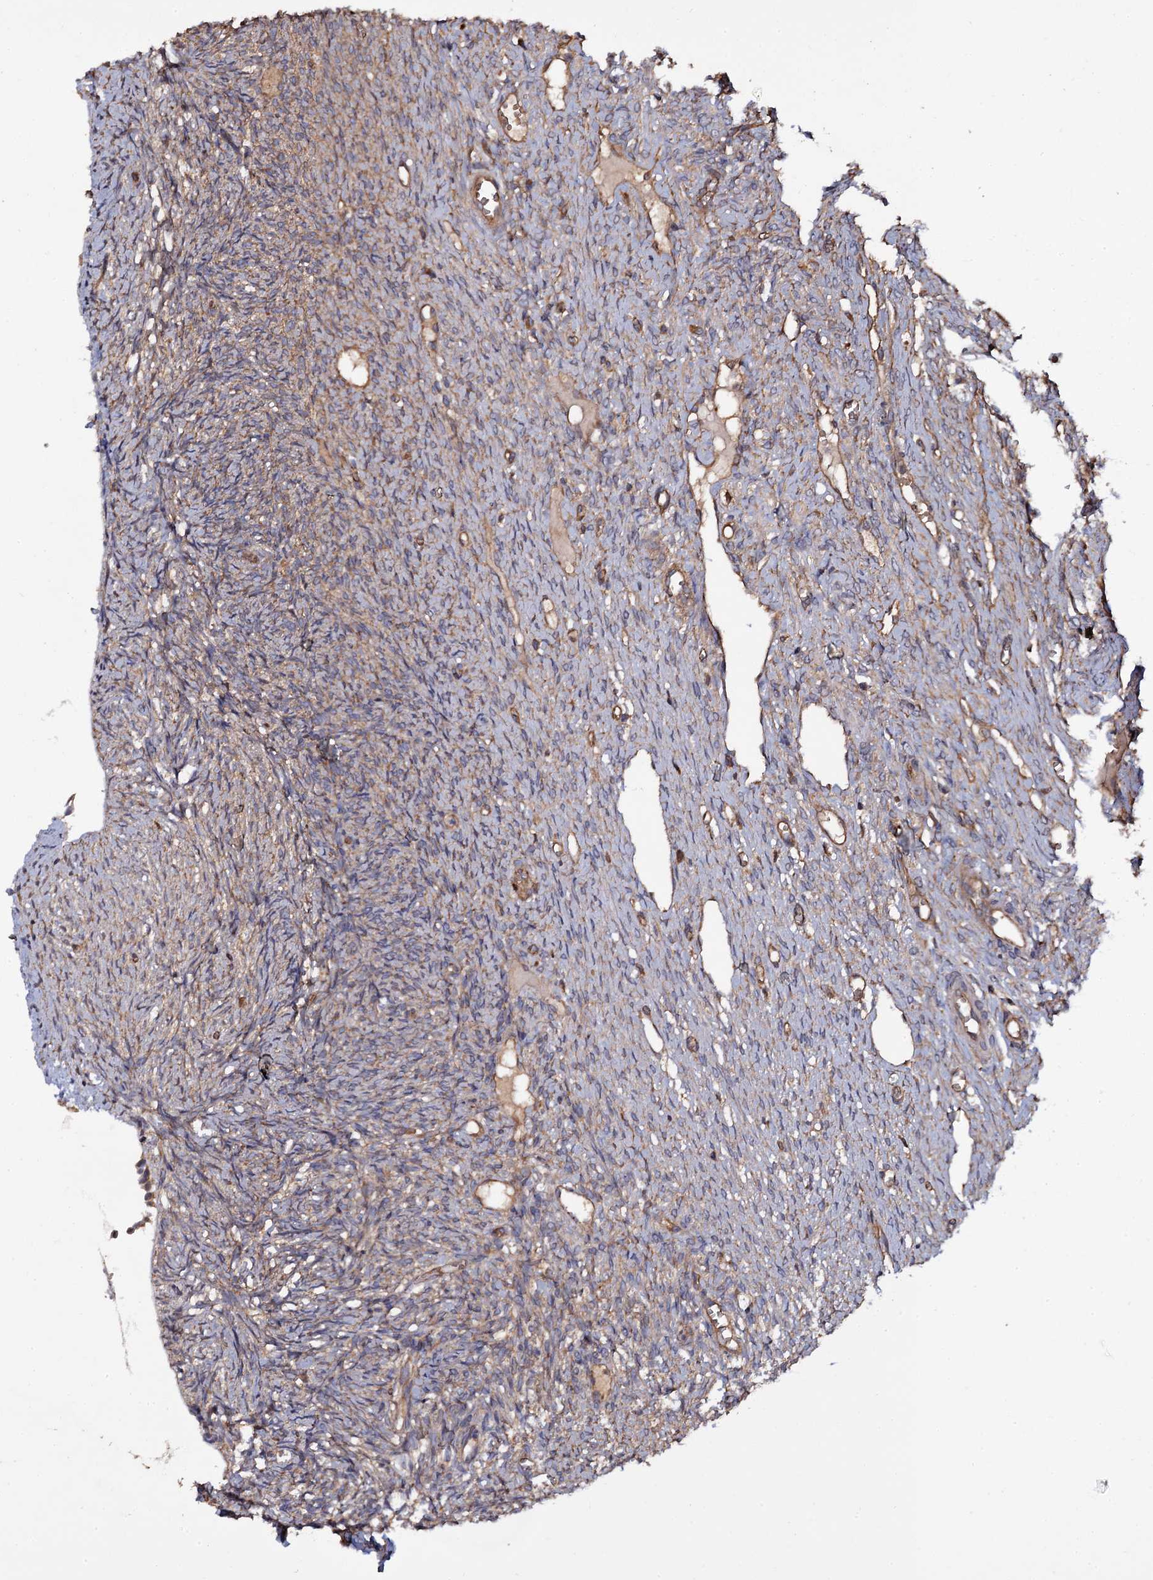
{"staining": {"intensity": "weak", "quantity": "25%-75%", "location": "cytoplasmic/membranous"}, "tissue": "ovary", "cell_type": "Ovarian stroma cells", "image_type": "normal", "snomed": [{"axis": "morphology", "description": "Normal tissue, NOS"}, {"axis": "topography", "description": "Ovary"}], "caption": "Weak cytoplasmic/membranous positivity for a protein is appreciated in about 25%-75% of ovarian stroma cells of normal ovary using IHC.", "gene": "TTC23", "patient": {"sex": "female", "age": 51}}